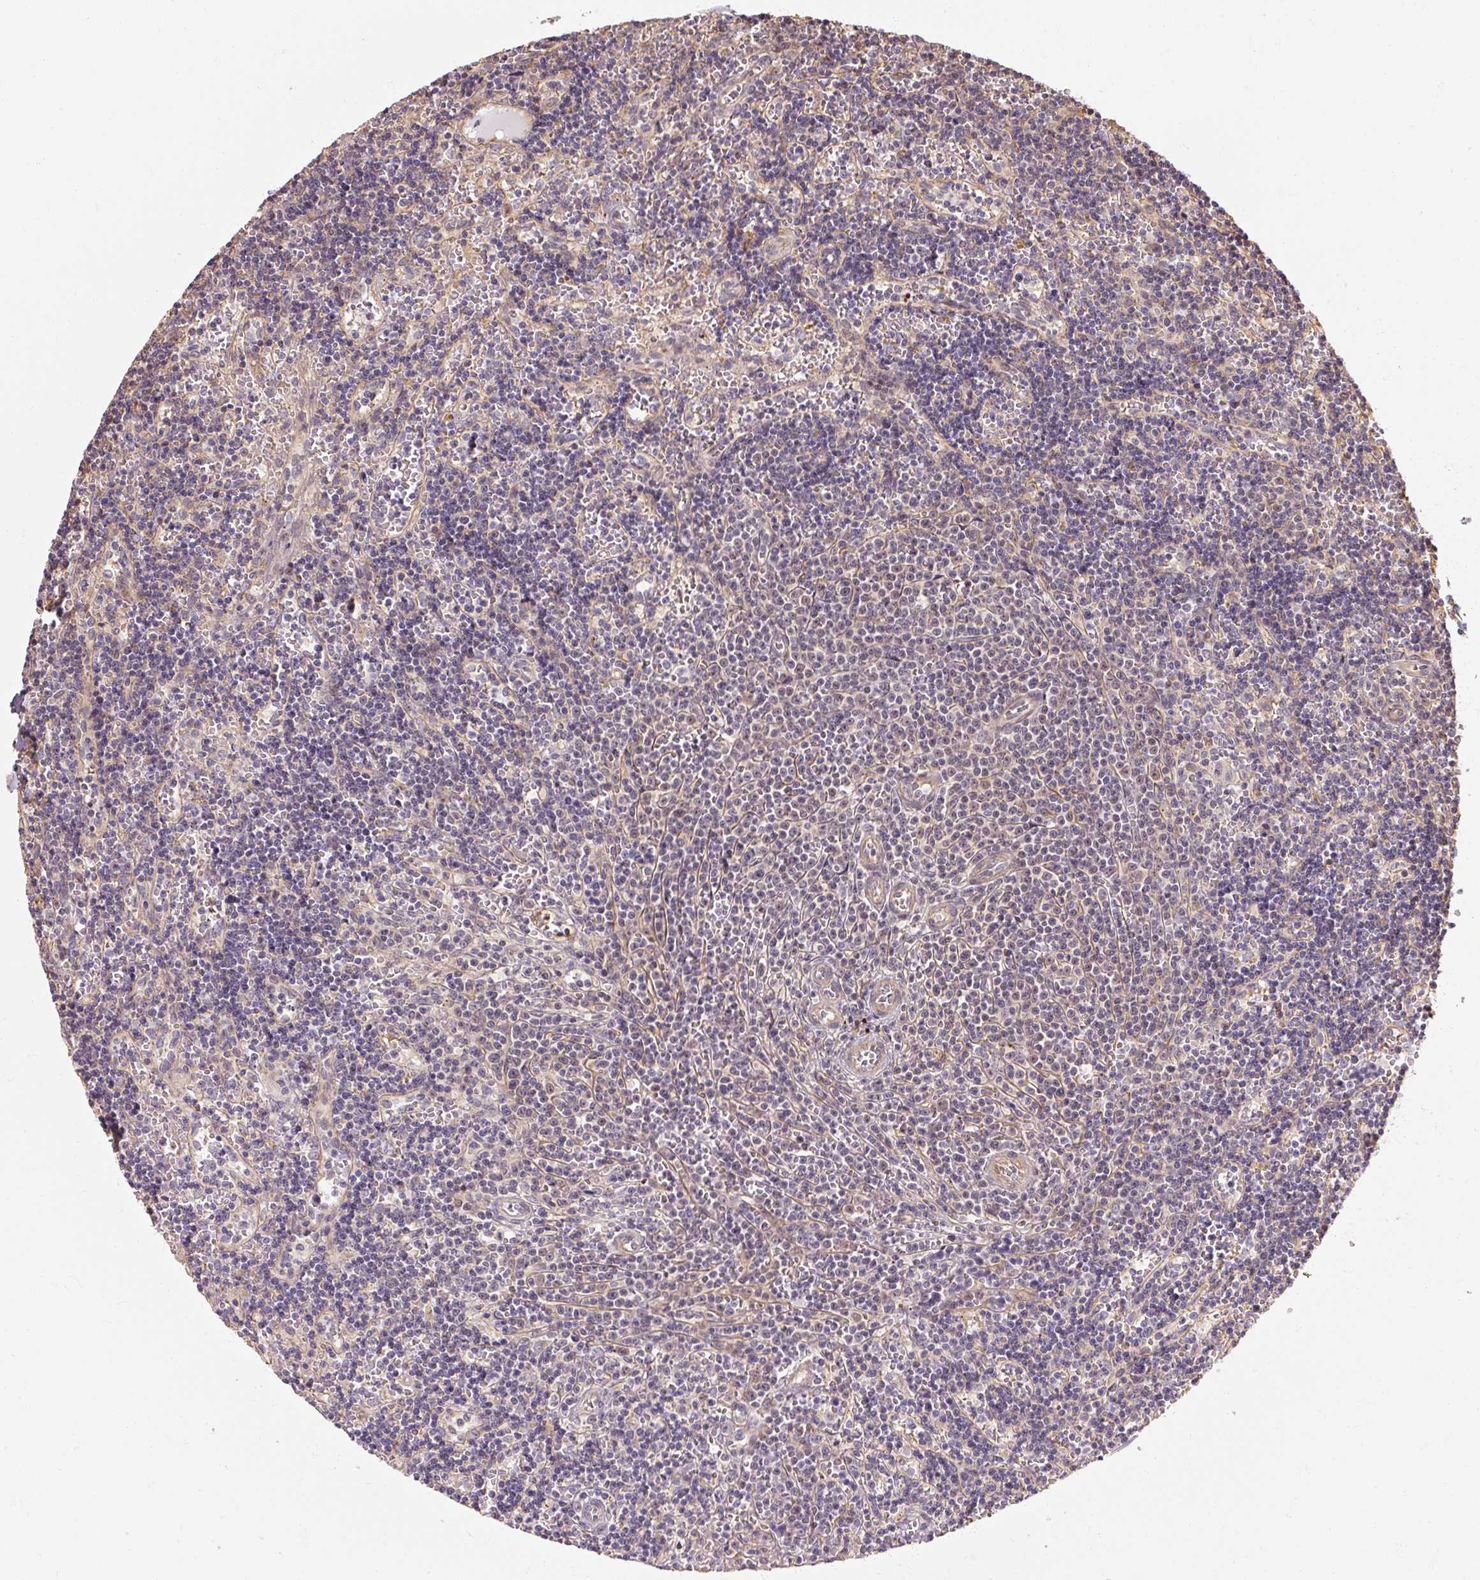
{"staining": {"intensity": "negative", "quantity": "none", "location": "none"}, "tissue": "lymphoma", "cell_type": "Tumor cells", "image_type": "cancer", "snomed": [{"axis": "morphology", "description": "Malignant lymphoma, non-Hodgkin's type, Low grade"}, {"axis": "topography", "description": "Spleen"}], "caption": "The histopathology image demonstrates no staining of tumor cells in lymphoma.", "gene": "RB1CC1", "patient": {"sex": "male", "age": 60}}